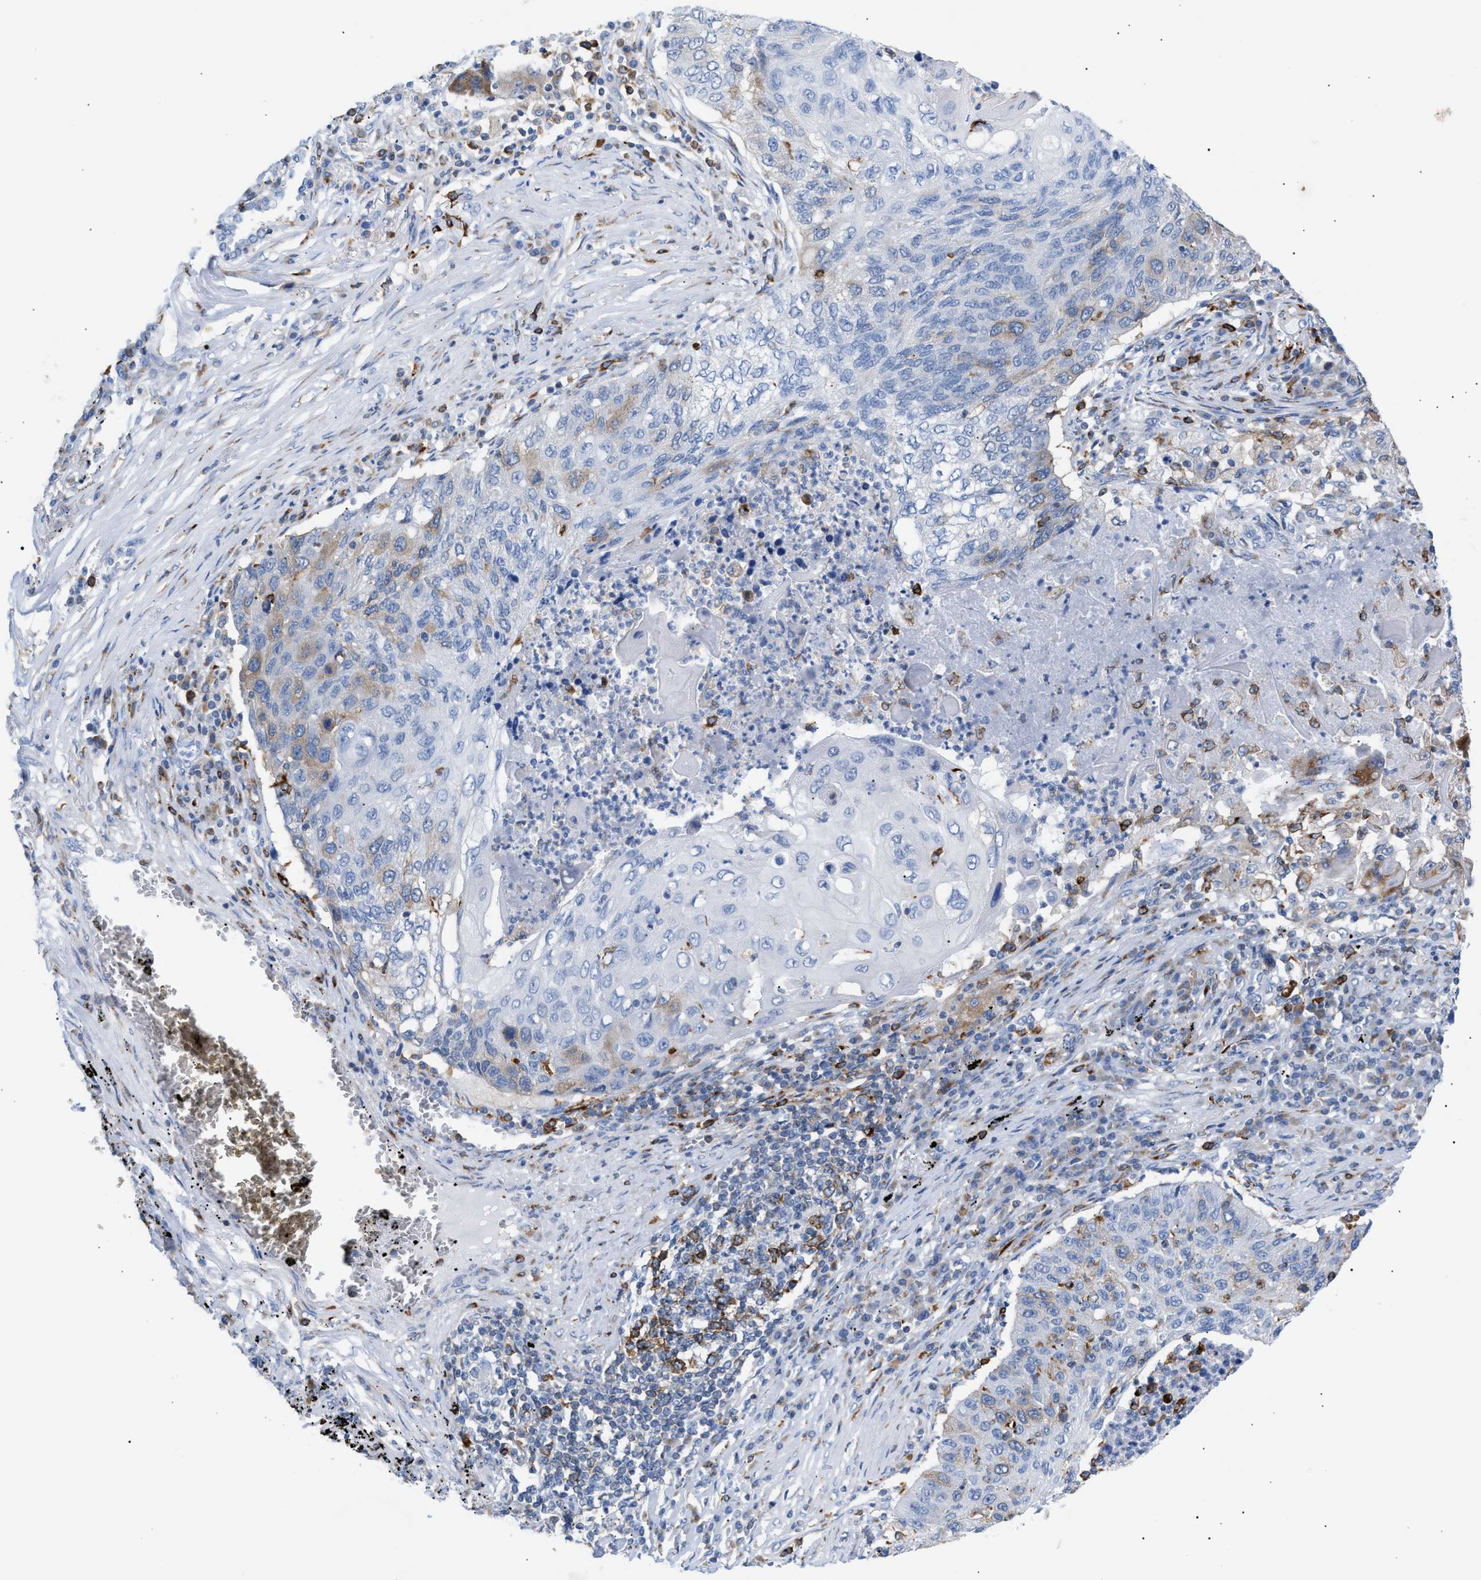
{"staining": {"intensity": "weak", "quantity": "<25%", "location": "cytoplasmic/membranous"}, "tissue": "lung cancer", "cell_type": "Tumor cells", "image_type": "cancer", "snomed": [{"axis": "morphology", "description": "Squamous cell carcinoma, NOS"}, {"axis": "topography", "description": "Lung"}], "caption": "IHC of human lung squamous cell carcinoma displays no positivity in tumor cells. Nuclei are stained in blue.", "gene": "TACC3", "patient": {"sex": "female", "age": 63}}